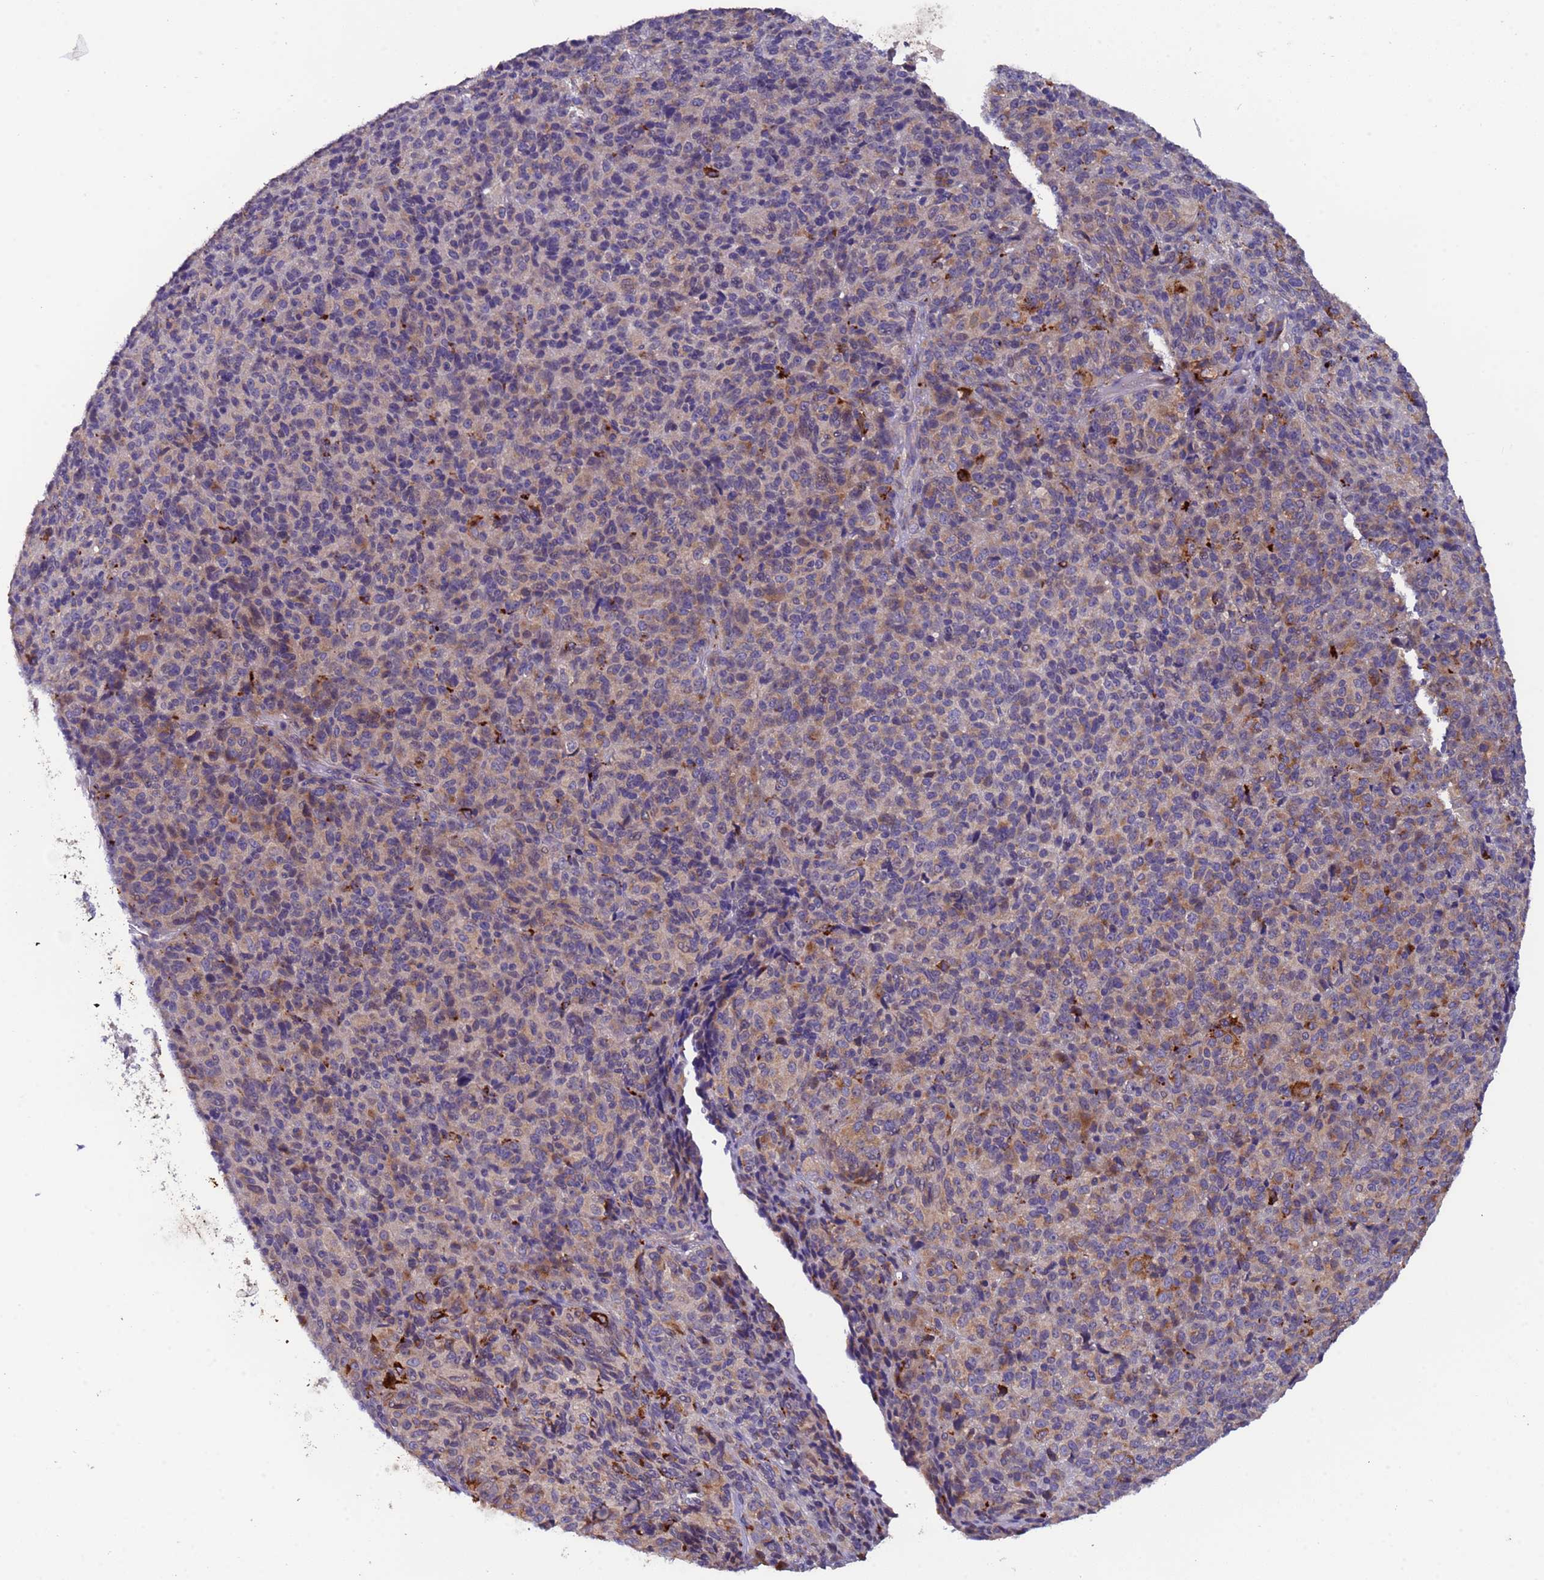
{"staining": {"intensity": "weak", "quantity": "<25%", "location": "cytoplasmic/membranous"}, "tissue": "melanoma", "cell_type": "Tumor cells", "image_type": "cancer", "snomed": [{"axis": "morphology", "description": "Malignant melanoma, Metastatic site"}, {"axis": "topography", "description": "Brain"}], "caption": "Immunohistochemistry (IHC) histopathology image of malignant melanoma (metastatic site) stained for a protein (brown), which demonstrates no staining in tumor cells.", "gene": "ZNF248", "patient": {"sex": "female", "age": 56}}